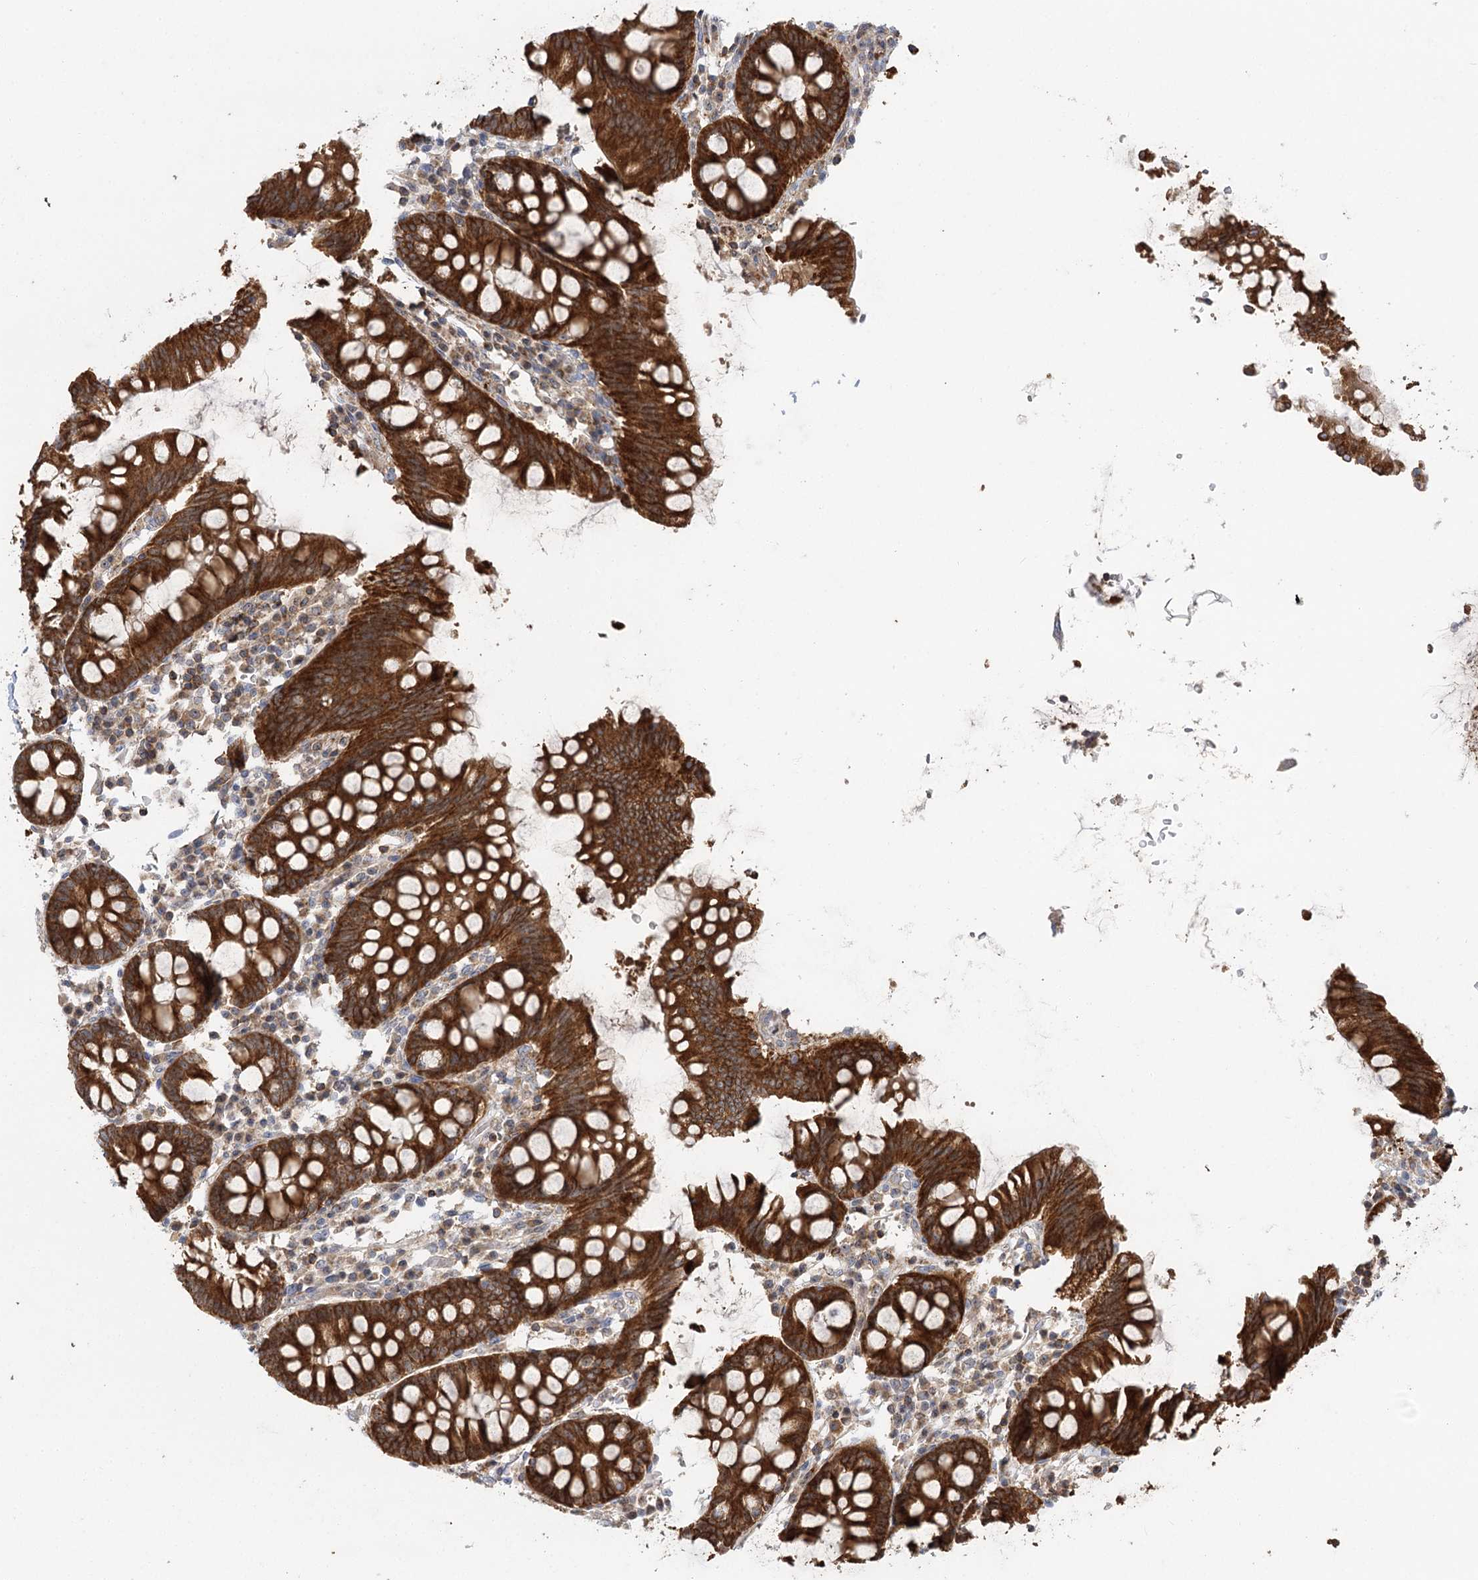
{"staining": {"intensity": "moderate", "quantity": ">75%", "location": "cytoplasmic/membranous"}, "tissue": "colon", "cell_type": "Endothelial cells", "image_type": "normal", "snomed": [{"axis": "morphology", "description": "Normal tissue, NOS"}, {"axis": "topography", "description": "Colon"}], "caption": "This micrograph shows immunohistochemistry (IHC) staining of benign colon, with medium moderate cytoplasmic/membranous expression in approximately >75% of endothelial cells.", "gene": "ENSG00000273217", "patient": {"sex": "female", "age": 79}}